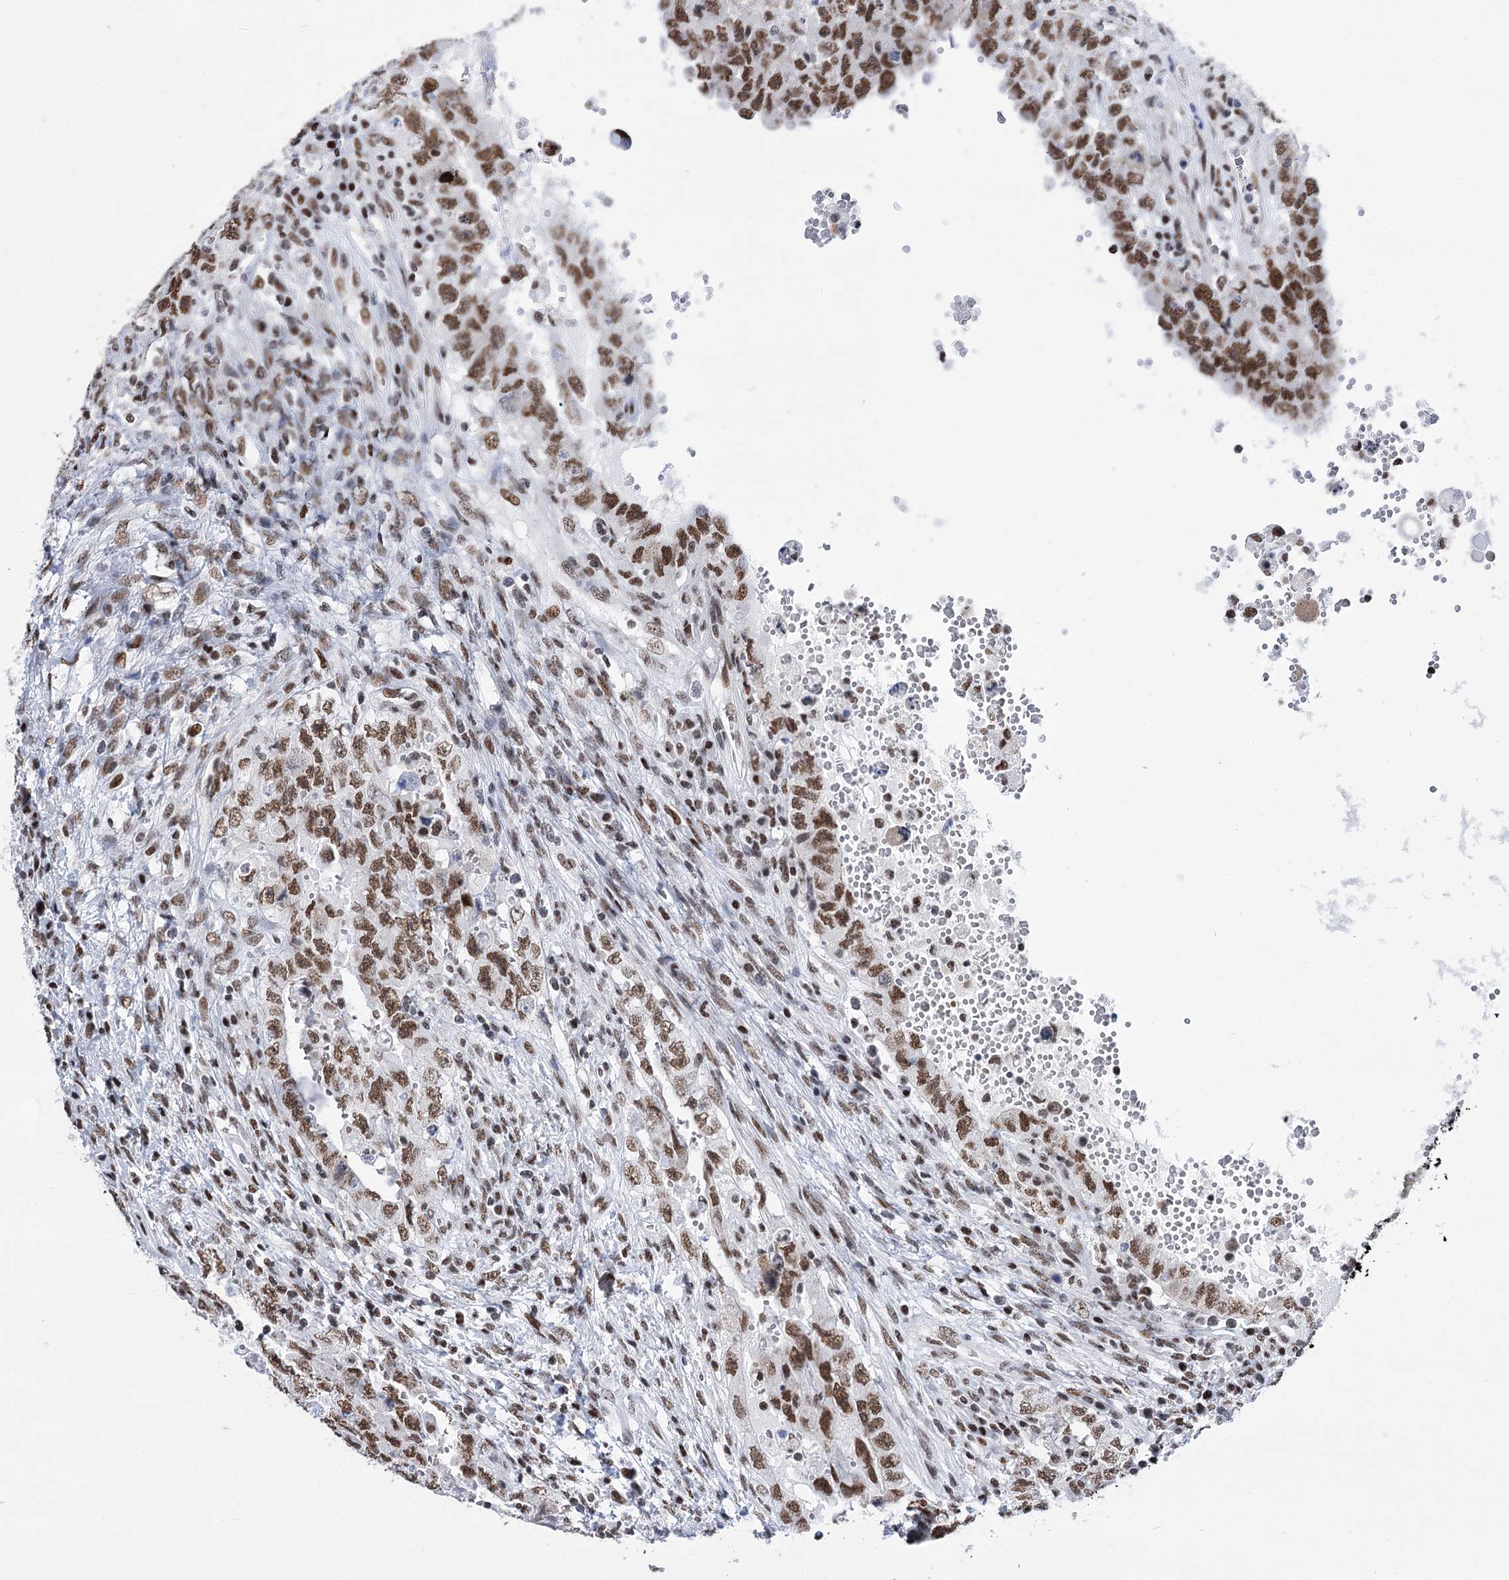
{"staining": {"intensity": "moderate", "quantity": ">75%", "location": "nuclear"}, "tissue": "testis cancer", "cell_type": "Tumor cells", "image_type": "cancer", "snomed": [{"axis": "morphology", "description": "Carcinoma, Embryonal, NOS"}, {"axis": "topography", "description": "Testis"}], "caption": "Human testis embryonal carcinoma stained with a brown dye shows moderate nuclear positive expression in approximately >75% of tumor cells.", "gene": "POU4F3", "patient": {"sex": "male", "age": 26}}